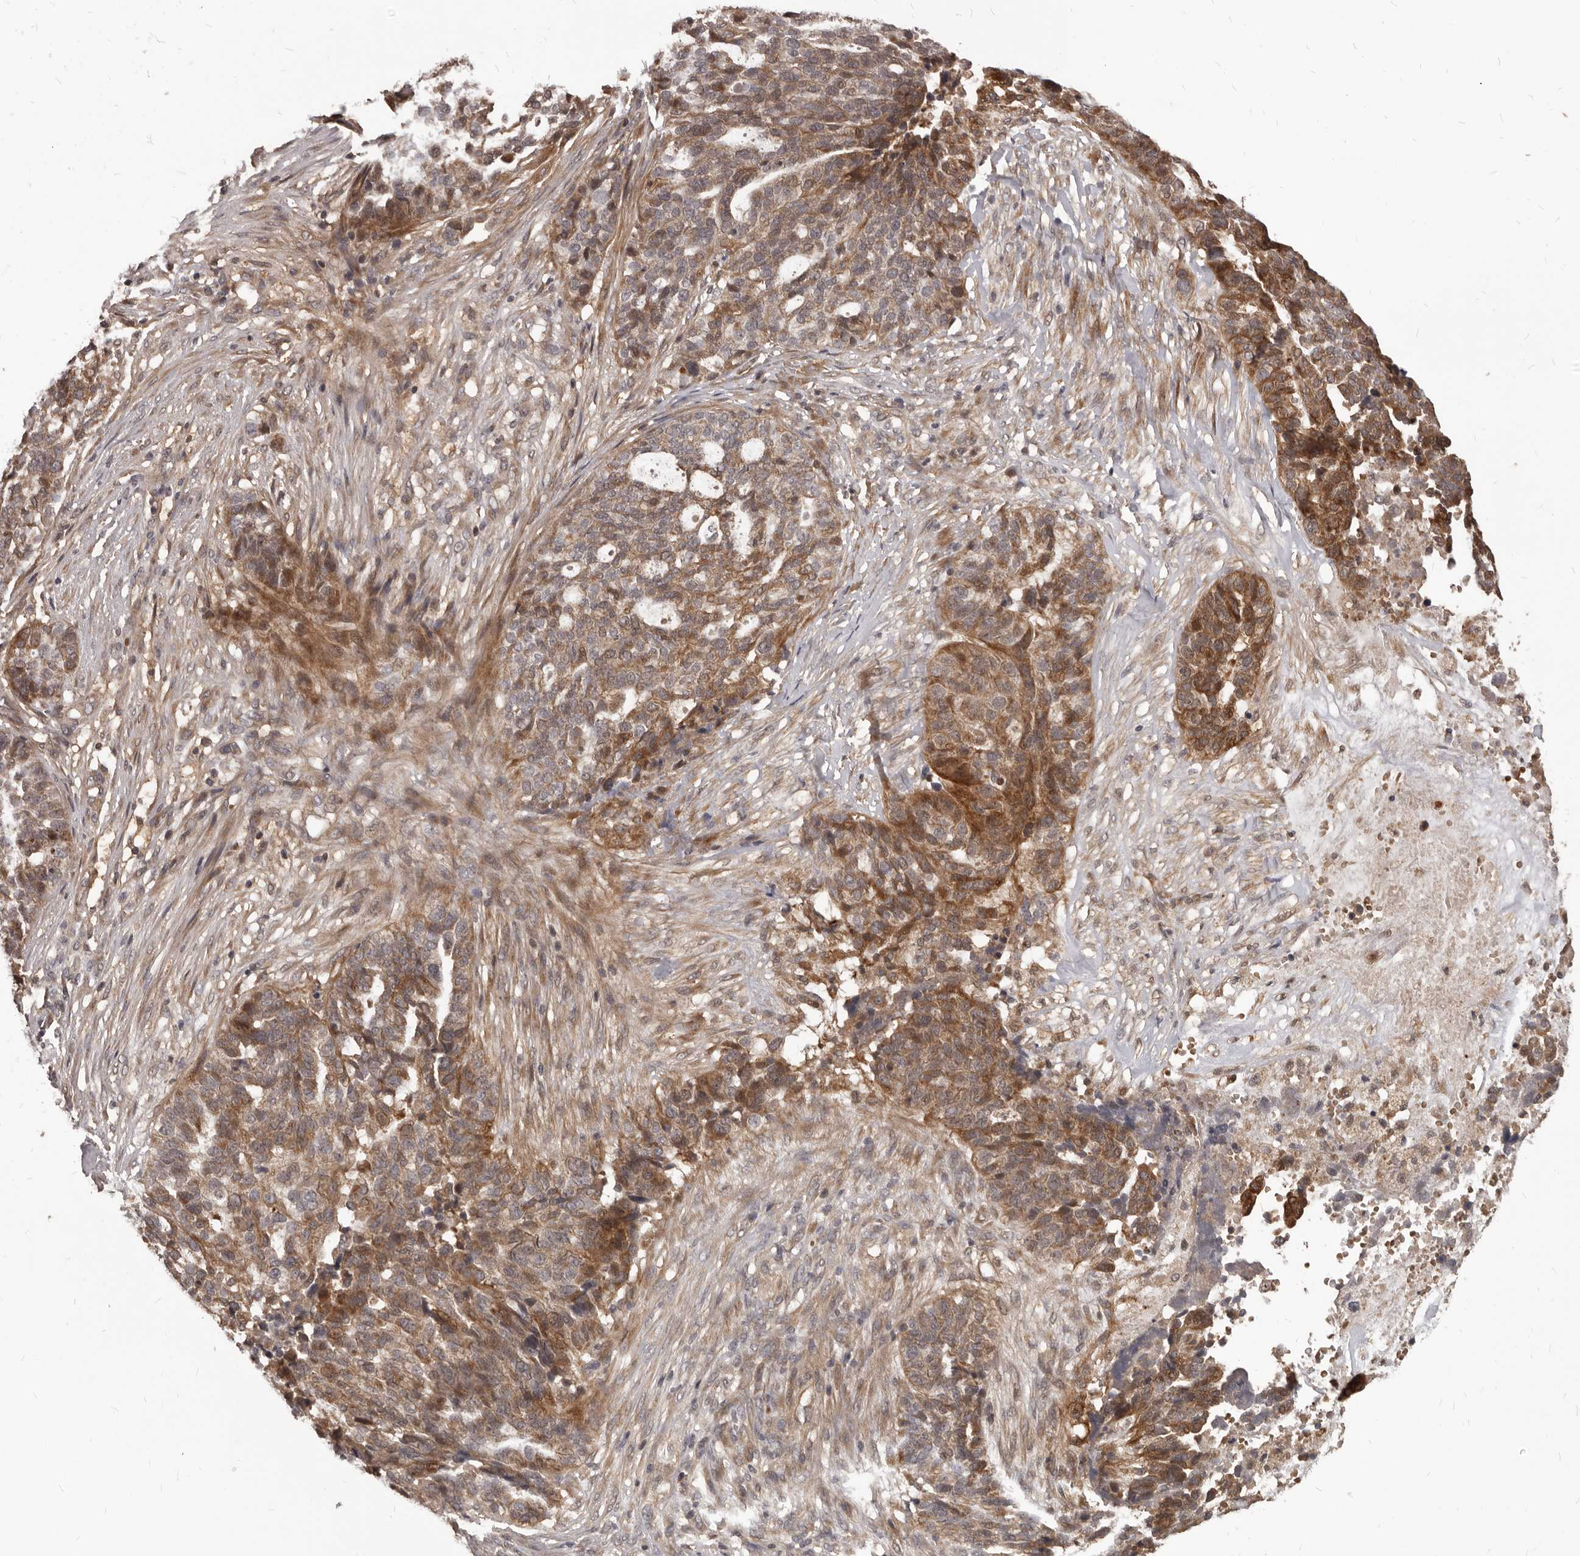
{"staining": {"intensity": "moderate", "quantity": ">75%", "location": "cytoplasmic/membranous"}, "tissue": "ovarian cancer", "cell_type": "Tumor cells", "image_type": "cancer", "snomed": [{"axis": "morphology", "description": "Cystadenocarcinoma, serous, NOS"}, {"axis": "topography", "description": "Ovary"}], "caption": "IHC (DAB) staining of human ovarian serous cystadenocarcinoma shows moderate cytoplasmic/membranous protein staining in approximately >75% of tumor cells. IHC stains the protein of interest in brown and the nuclei are stained blue.", "gene": "GABPB2", "patient": {"sex": "female", "age": 59}}